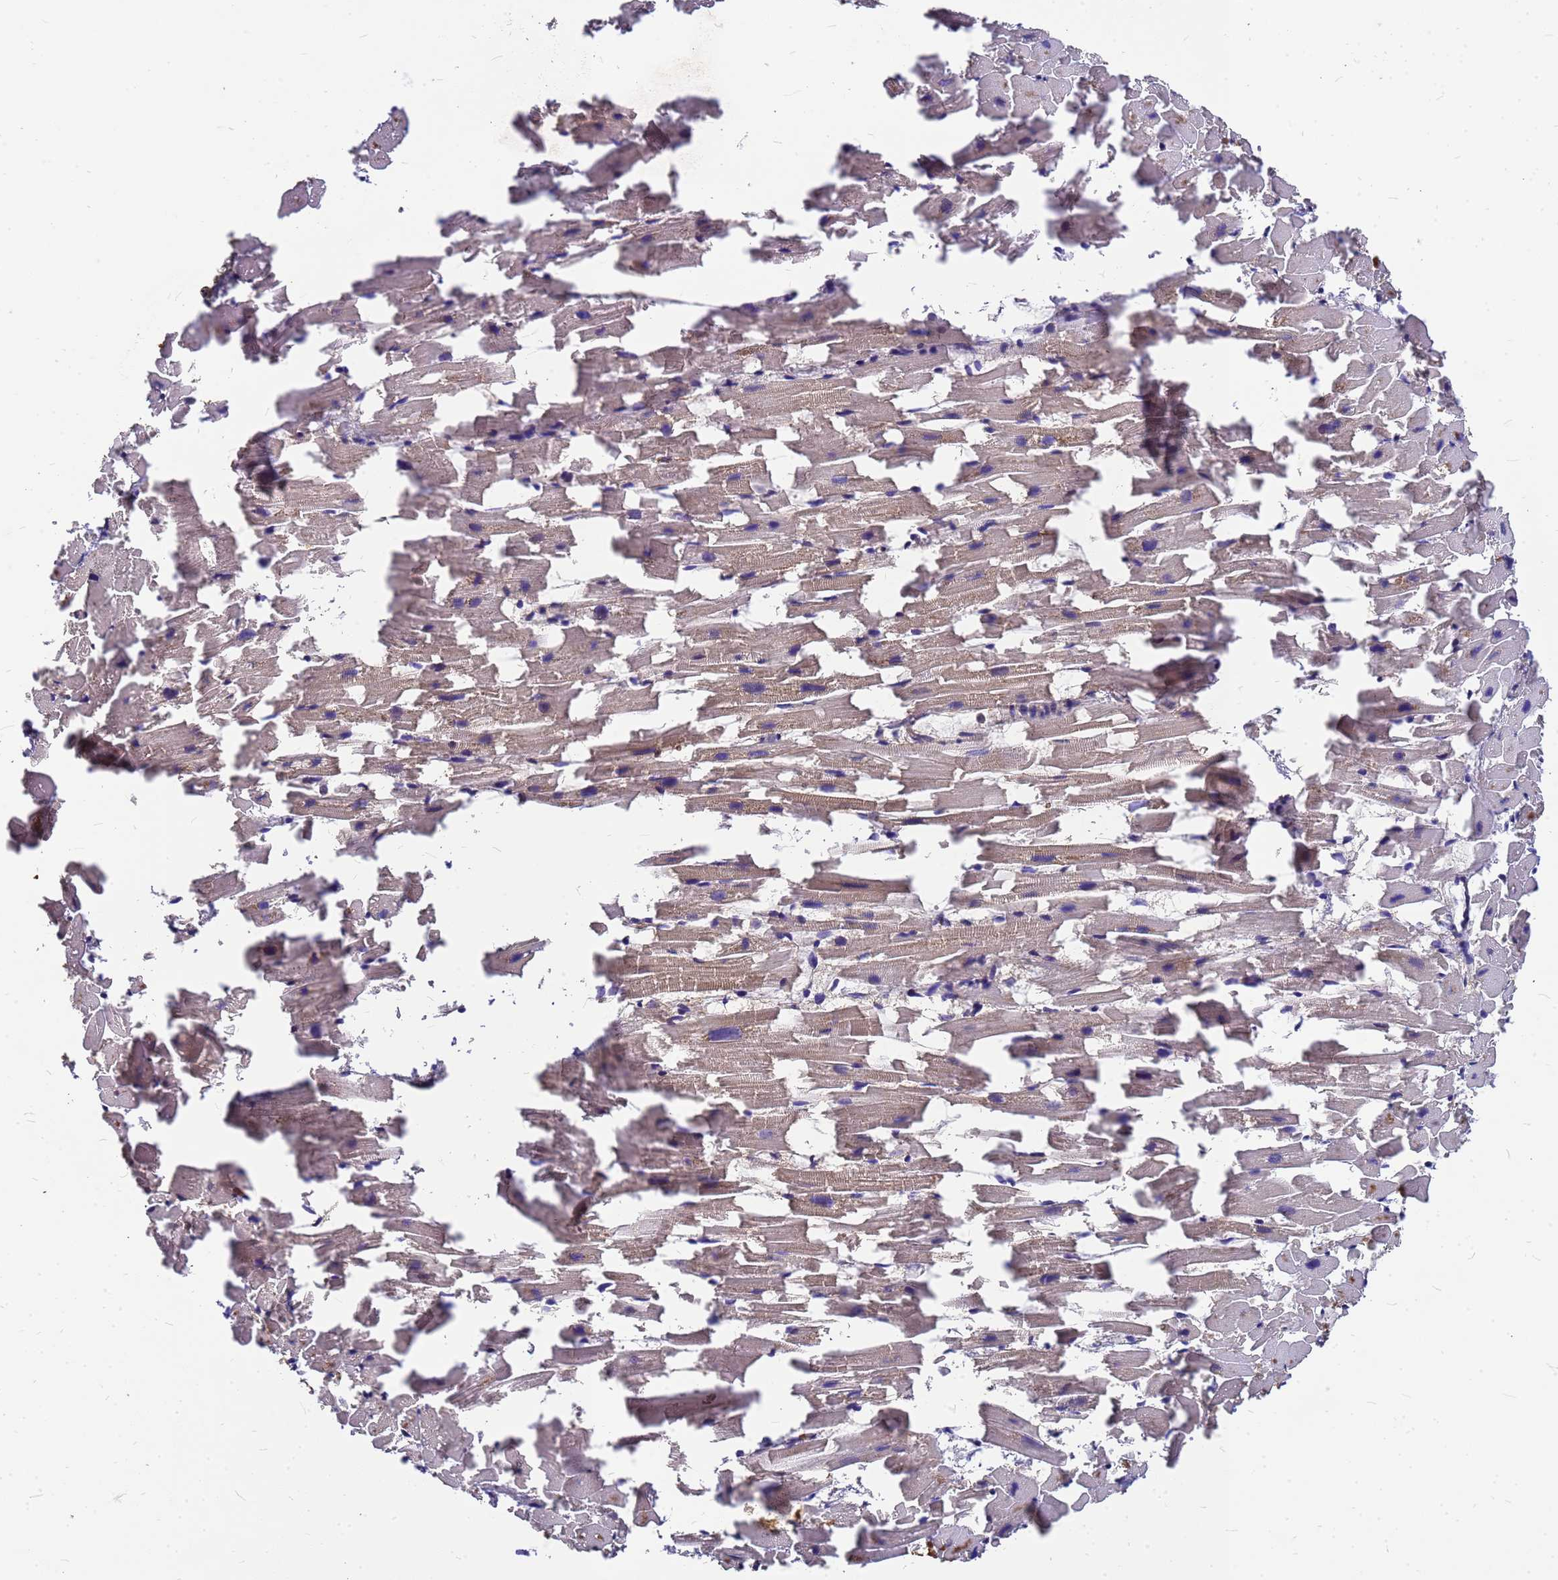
{"staining": {"intensity": "moderate", "quantity": "25%-75%", "location": "cytoplasmic/membranous"}, "tissue": "heart muscle", "cell_type": "Cardiomyocytes", "image_type": "normal", "snomed": [{"axis": "morphology", "description": "Normal tissue, NOS"}, {"axis": "topography", "description": "Heart"}], "caption": "Immunohistochemistry staining of benign heart muscle, which displays medium levels of moderate cytoplasmic/membranous positivity in approximately 25%-75% of cardiomyocytes indicating moderate cytoplasmic/membranous protein expression. The staining was performed using DAB (3,3'-diaminobenzidine) (brown) for protein detection and nuclei were counterstained in hematoxylin (blue).", "gene": "C1orf35", "patient": {"sex": "female", "age": 64}}